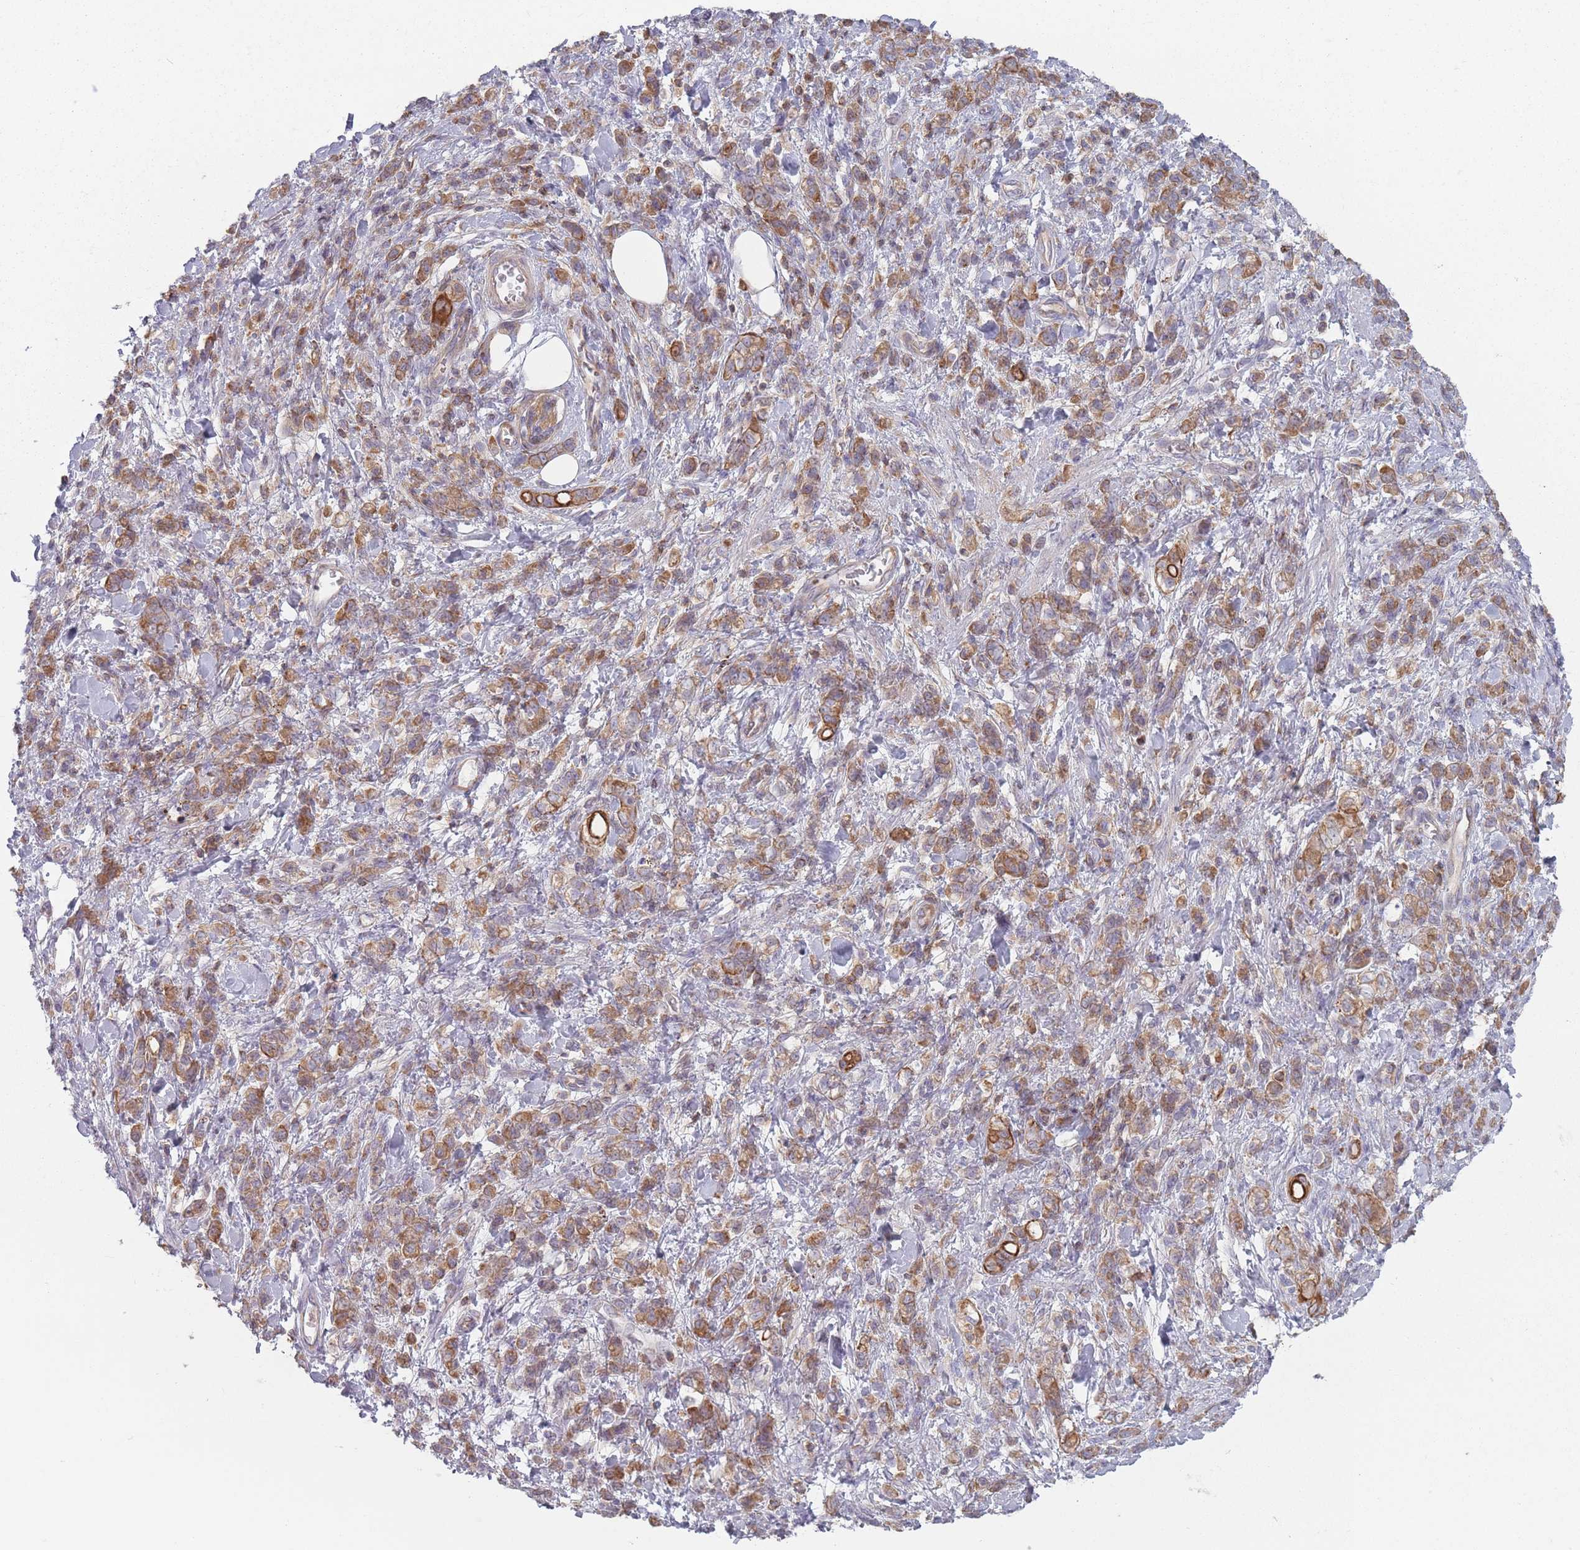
{"staining": {"intensity": "moderate", "quantity": ">75%", "location": "cytoplasmic/membranous"}, "tissue": "stomach cancer", "cell_type": "Tumor cells", "image_type": "cancer", "snomed": [{"axis": "morphology", "description": "Adenocarcinoma, NOS"}, {"axis": "topography", "description": "Stomach"}], "caption": "This is an image of immunohistochemistry staining of stomach adenocarcinoma, which shows moderate expression in the cytoplasmic/membranous of tumor cells.", "gene": "HSBP1L1", "patient": {"sex": "male", "age": 77}}